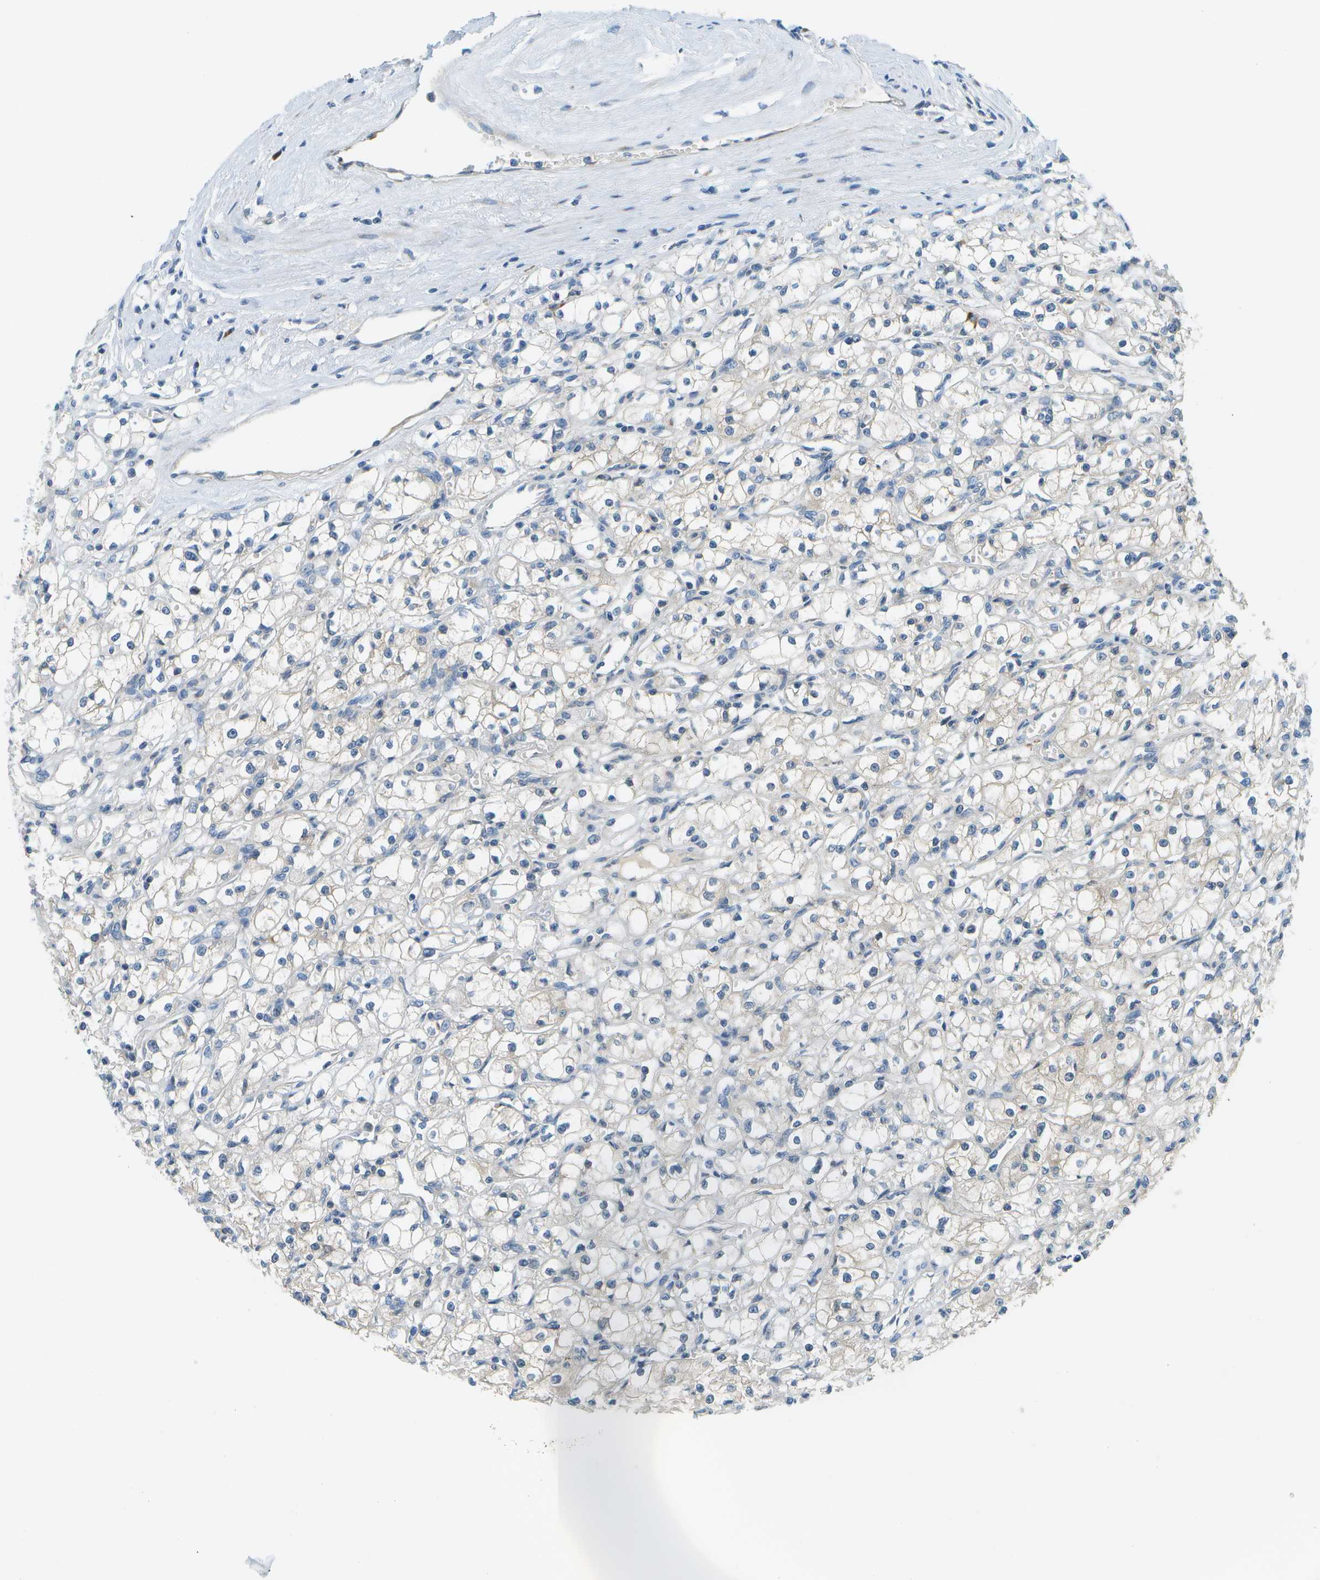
{"staining": {"intensity": "negative", "quantity": "none", "location": "none"}, "tissue": "renal cancer", "cell_type": "Tumor cells", "image_type": "cancer", "snomed": [{"axis": "morphology", "description": "Adenocarcinoma, NOS"}, {"axis": "topography", "description": "Kidney"}], "caption": "Human adenocarcinoma (renal) stained for a protein using immunohistochemistry (IHC) shows no positivity in tumor cells.", "gene": "PTGIS", "patient": {"sex": "male", "age": 56}}